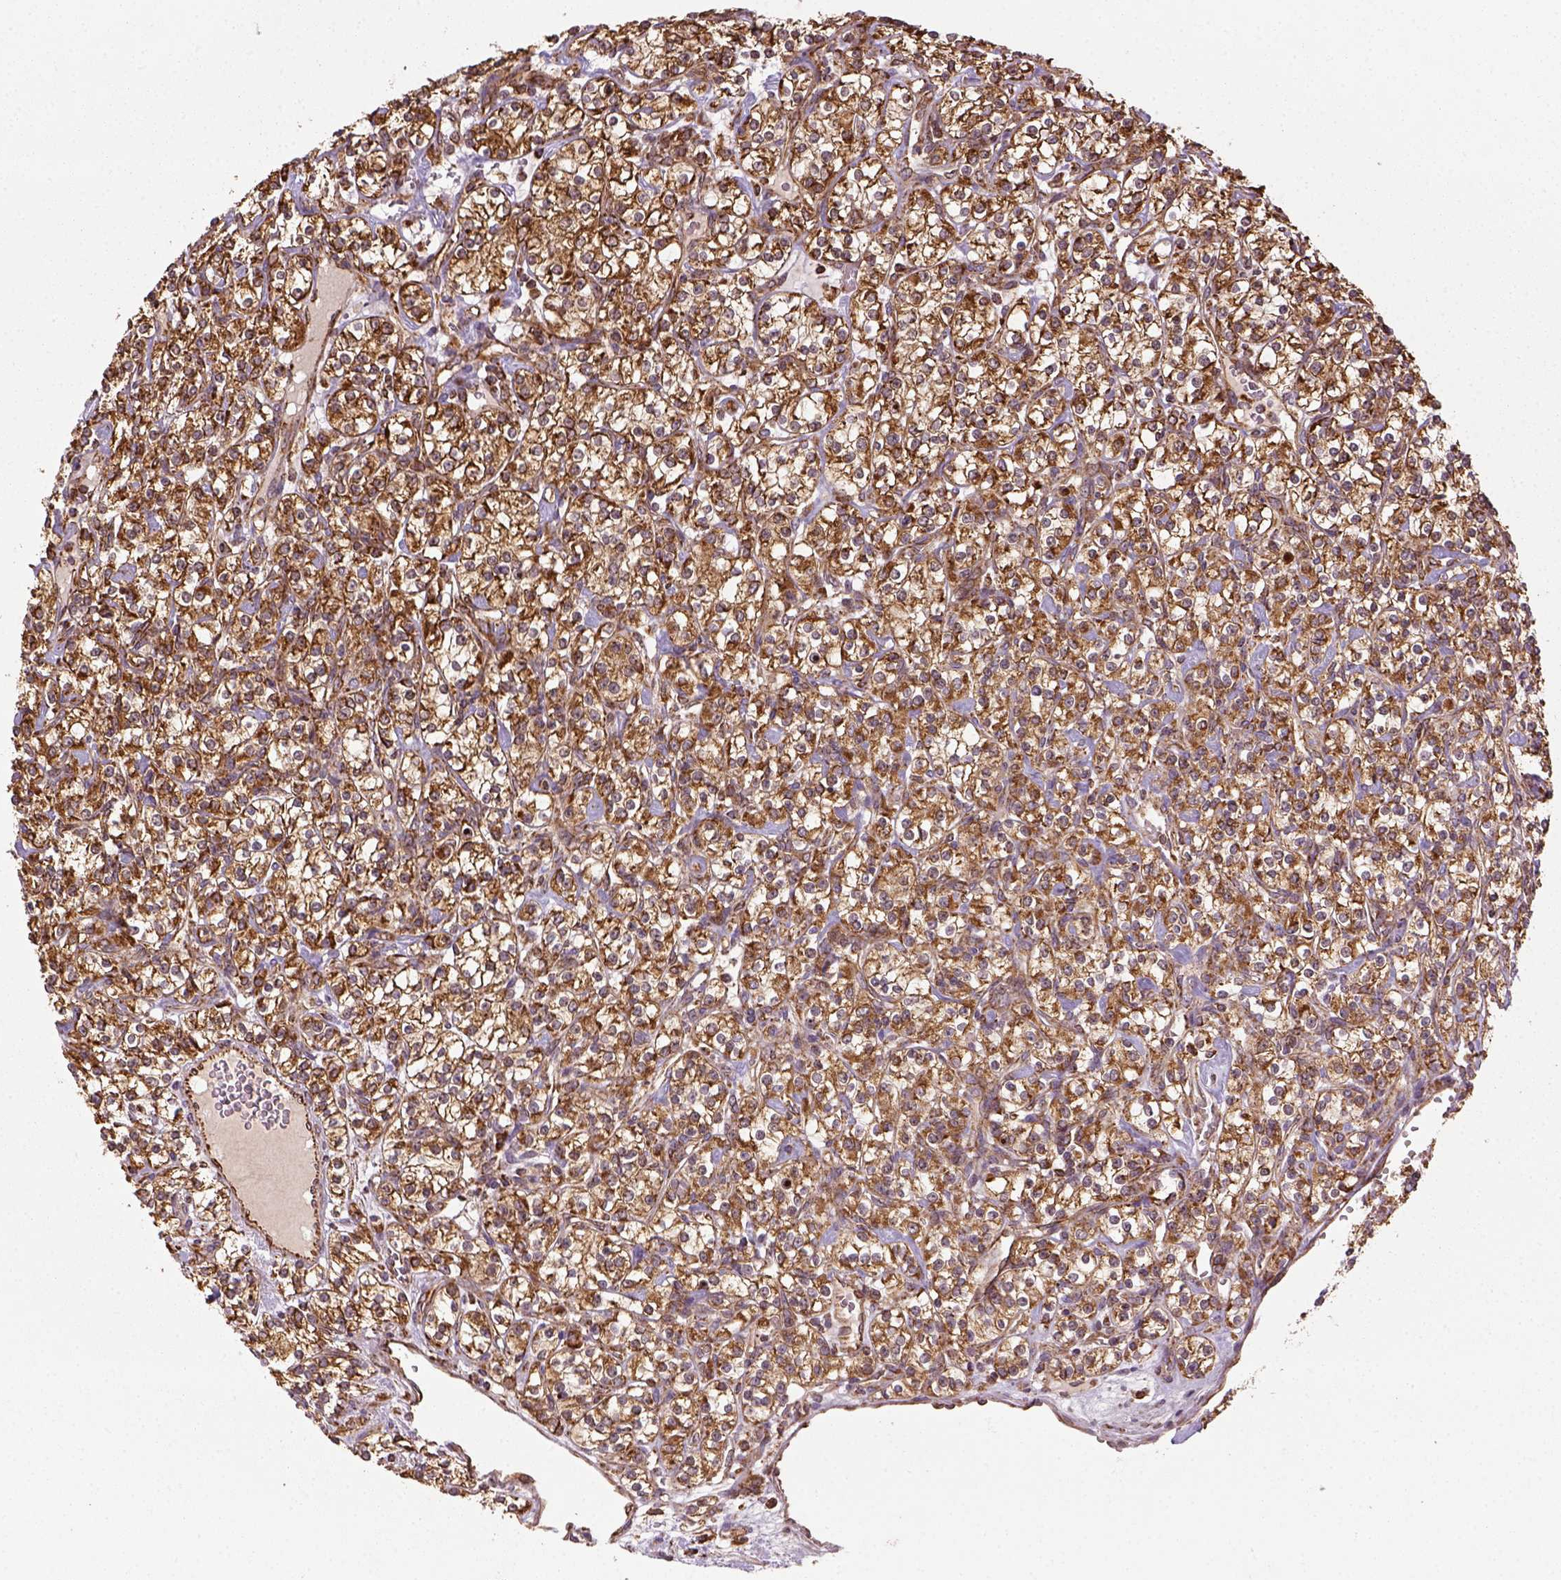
{"staining": {"intensity": "strong", "quantity": ">75%", "location": "cytoplasmic/membranous"}, "tissue": "renal cancer", "cell_type": "Tumor cells", "image_type": "cancer", "snomed": [{"axis": "morphology", "description": "Adenocarcinoma, NOS"}, {"axis": "topography", "description": "Kidney"}], "caption": "Immunohistochemistry (IHC) image of renal cancer stained for a protein (brown), which demonstrates high levels of strong cytoplasmic/membranous expression in about >75% of tumor cells.", "gene": "MAPK8IP3", "patient": {"sex": "male", "age": 77}}